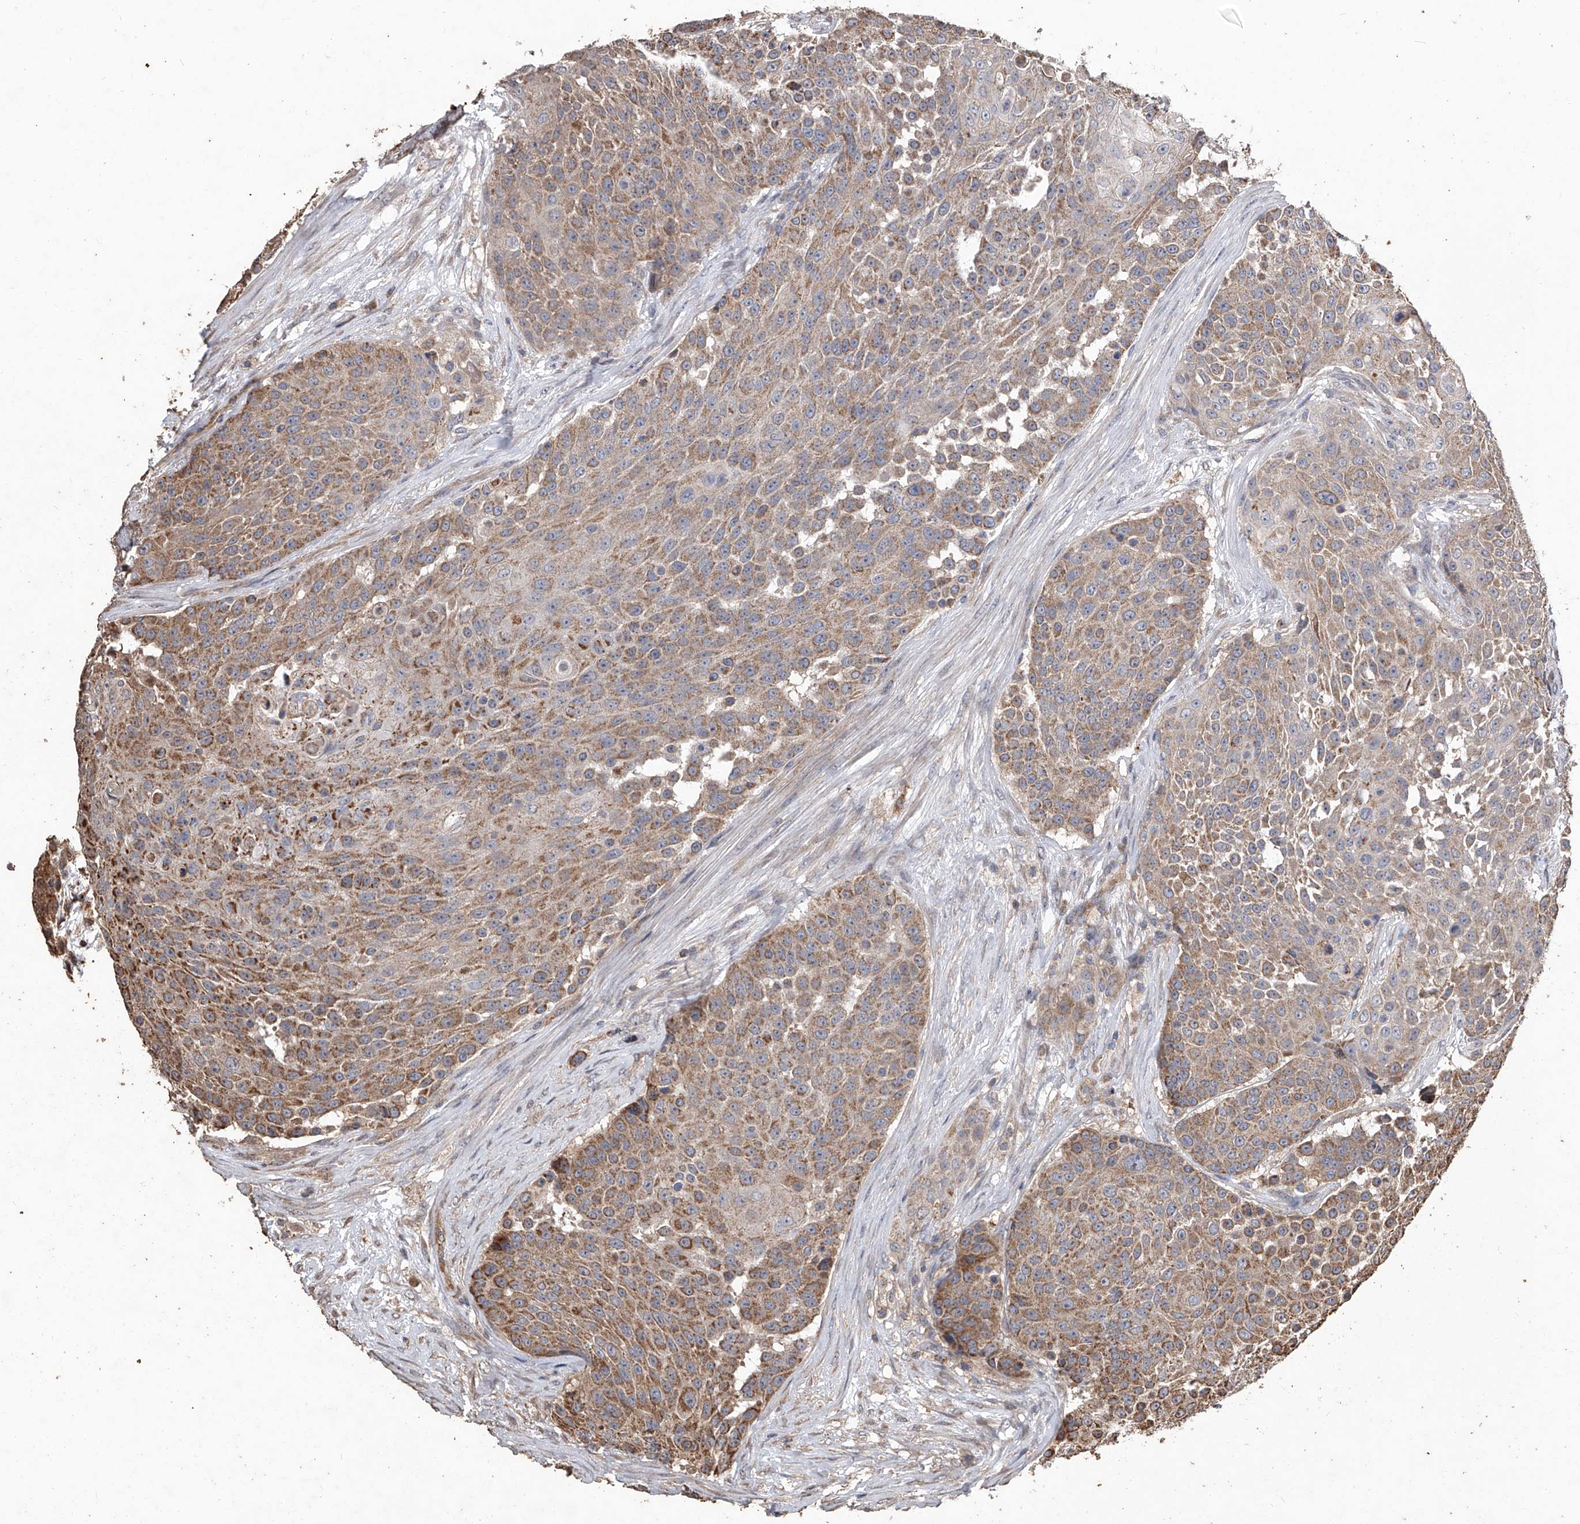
{"staining": {"intensity": "moderate", "quantity": ">75%", "location": "cytoplasmic/membranous"}, "tissue": "urothelial cancer", "cell_type": "Tumor cells", "image_type": "cancer", "snomed": [{"axis": "morphology", "description": "Urothelial carcinoma, High grade"}, {"axis": "topography", "description": "Urinary bladder"}], "caption": "Human high-grade urothelial carcinoma stained with a protein marker displays moderate staining in tumor cells.", "gene": "LTV1", "patient": {"sex": "female", "age": 63}}